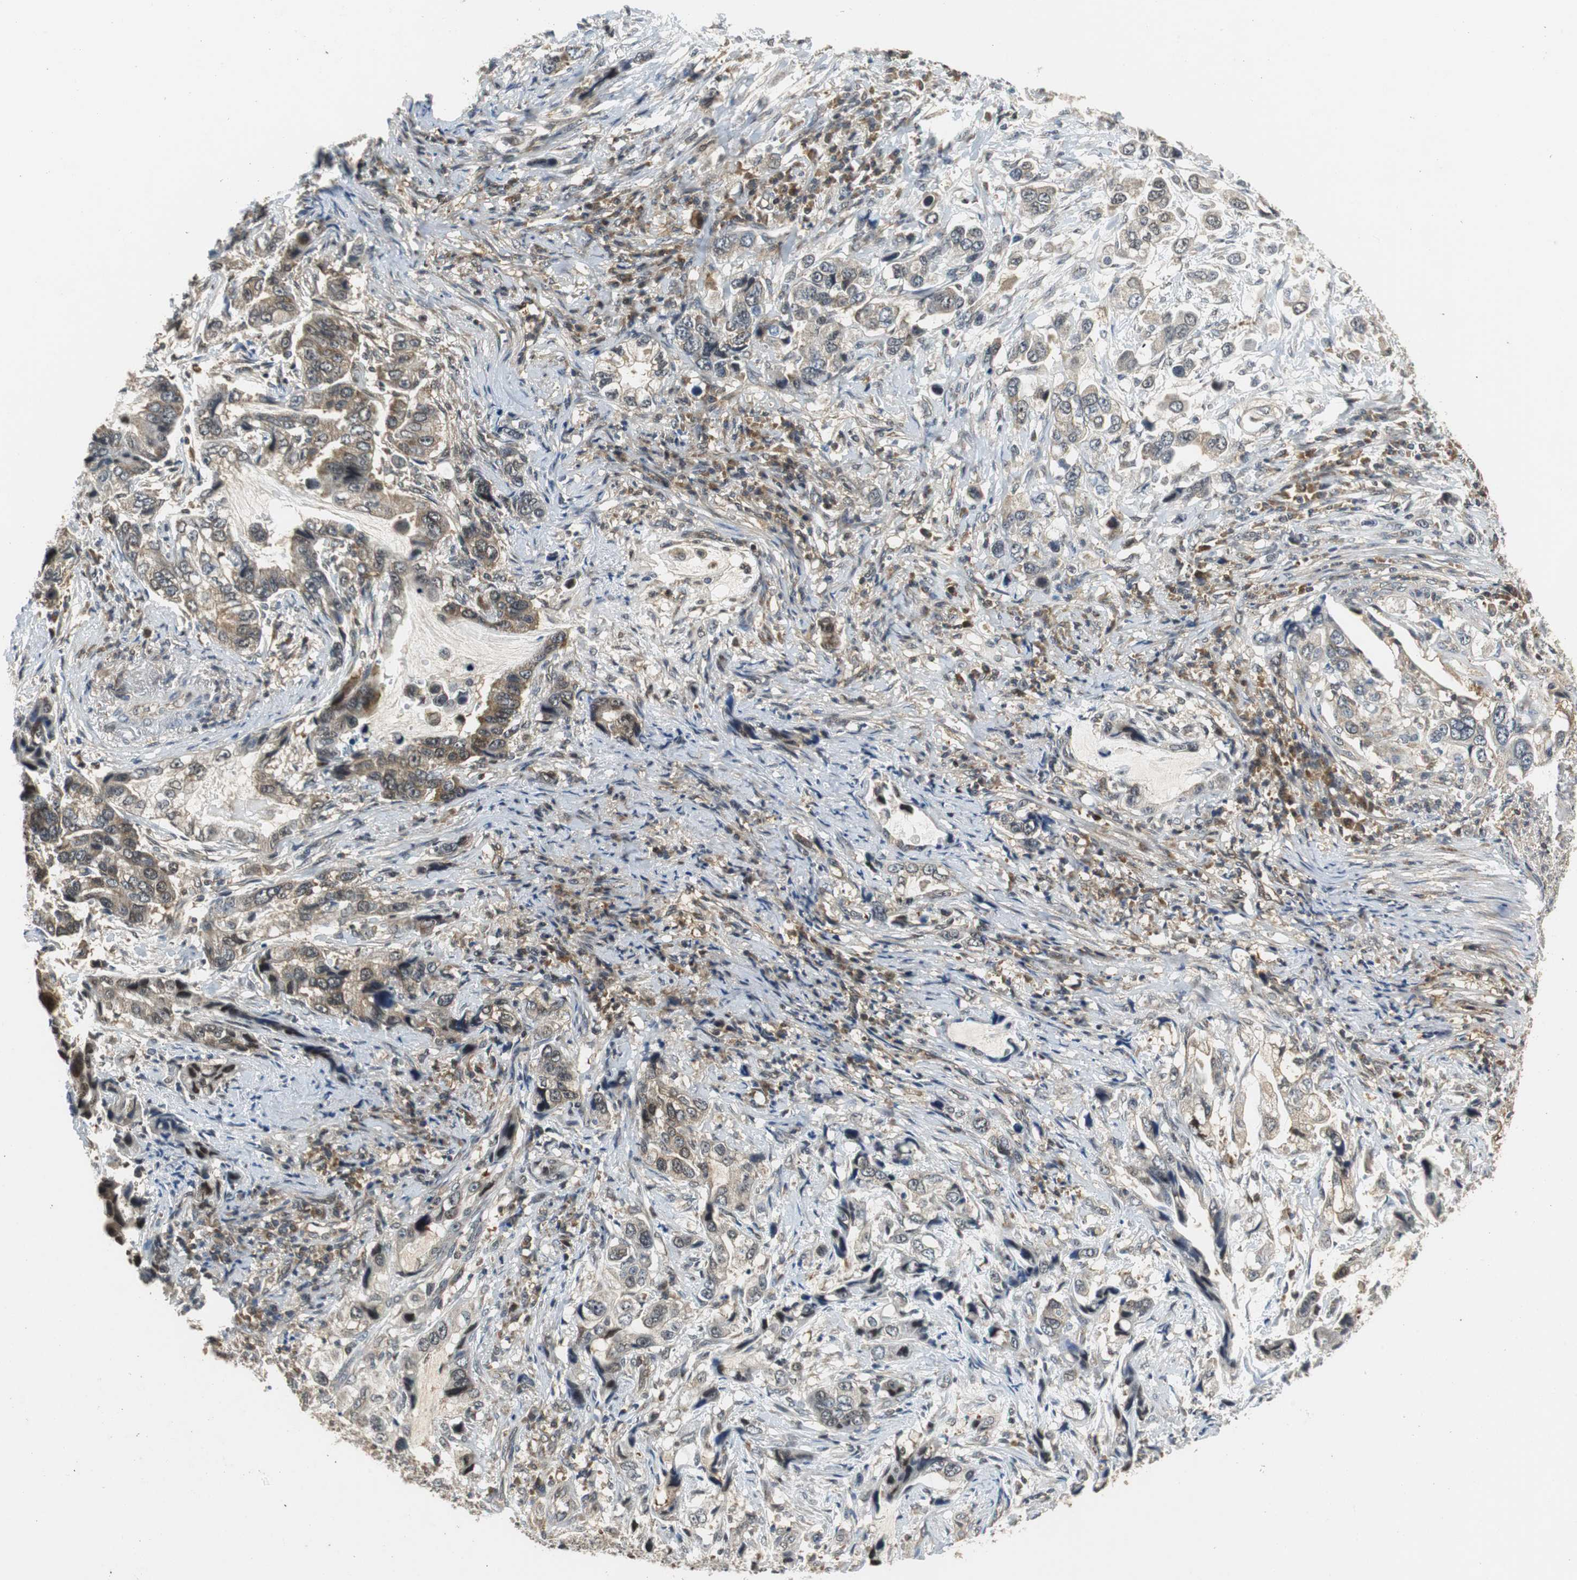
{"staining": {"intensity": "weak", "quantity": "25%-75%", "location": "cytoplasmic/membranous"}, "tissue": "stomach cancer", "cell_type": "Tumor cells", "image_type": "cancer", "snomed": [{"axis": "morphology", "description": "Adenocarcinoma, NOS"}, {"axis": "topography", "description": "Stomach, lower"}], "caption": "IHC staining of stomach adenocarcinoma, which reveals low levels of weak cytoplasmic/membranous staining in about 25%-75% of tumor cells indicating weak cytoplasmic/membranous protein positivity. The staining was performed using DAB (3,3'-diaminobenzidine) (brown) for protein detection and nuclei were counterstained in hematoxylin (blue).", "gene": "GSDMD", "patient": {"sex": "female", "age": 93}}